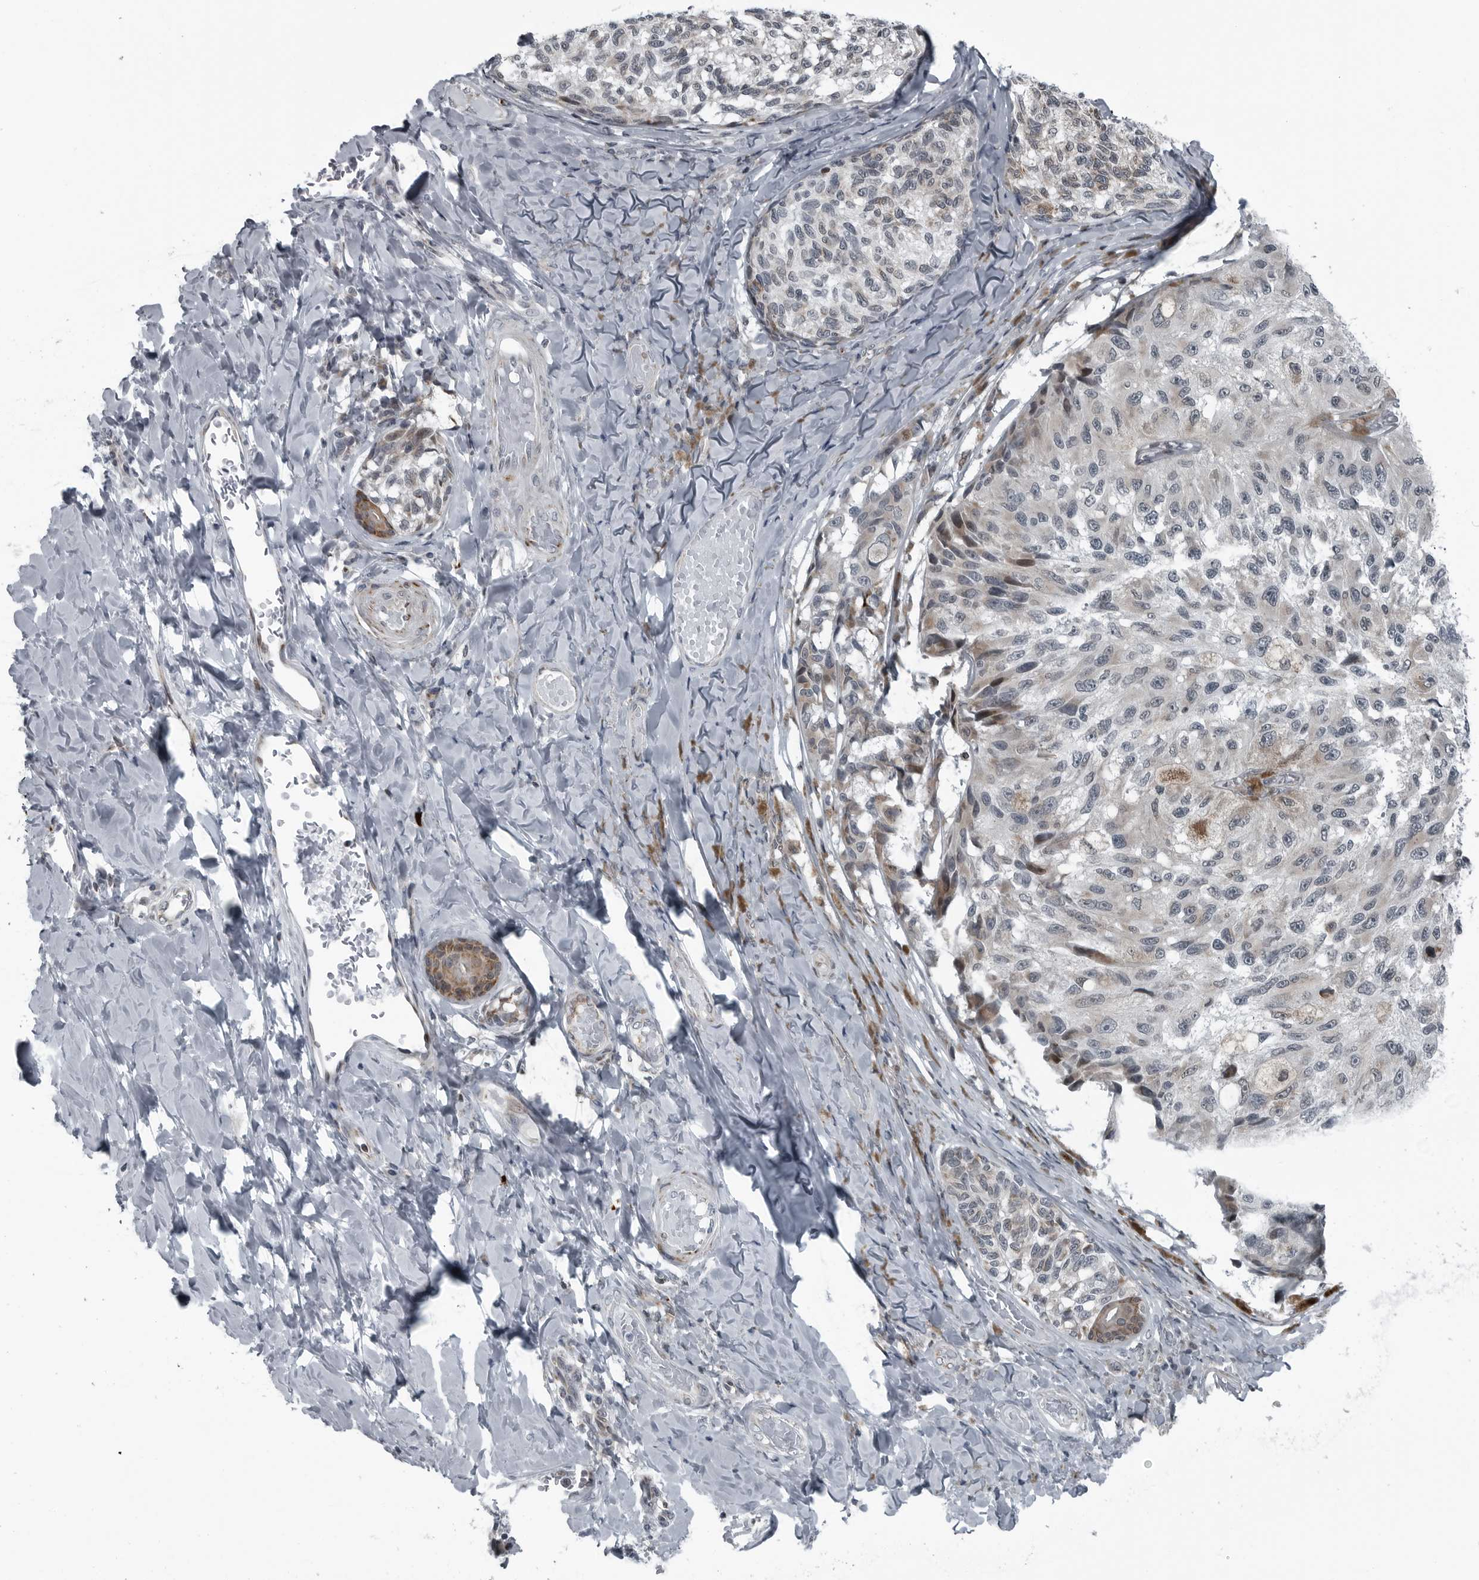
{"staining": {"intensity": "moderate", "quantity": "<25%", "location": "cytoplasmic/membranous"}, "tissue": "melanoma", "cell_type": "Tumor cells", "image_type": "cancer", "snomed": [{"axis": "morphology", "description": "Malignant melanoma, NOS"}, {"axis": "topography", "description": "Skin"}], "caption": "High-power microscopy captured an immunohistochemistry histopathology image of melanoma, revealing moderate cytoplasmic/membranous staining in about <25% of tumor cells.", "gene": "GAK", "patient": {"sex": "female", "age": 73}}